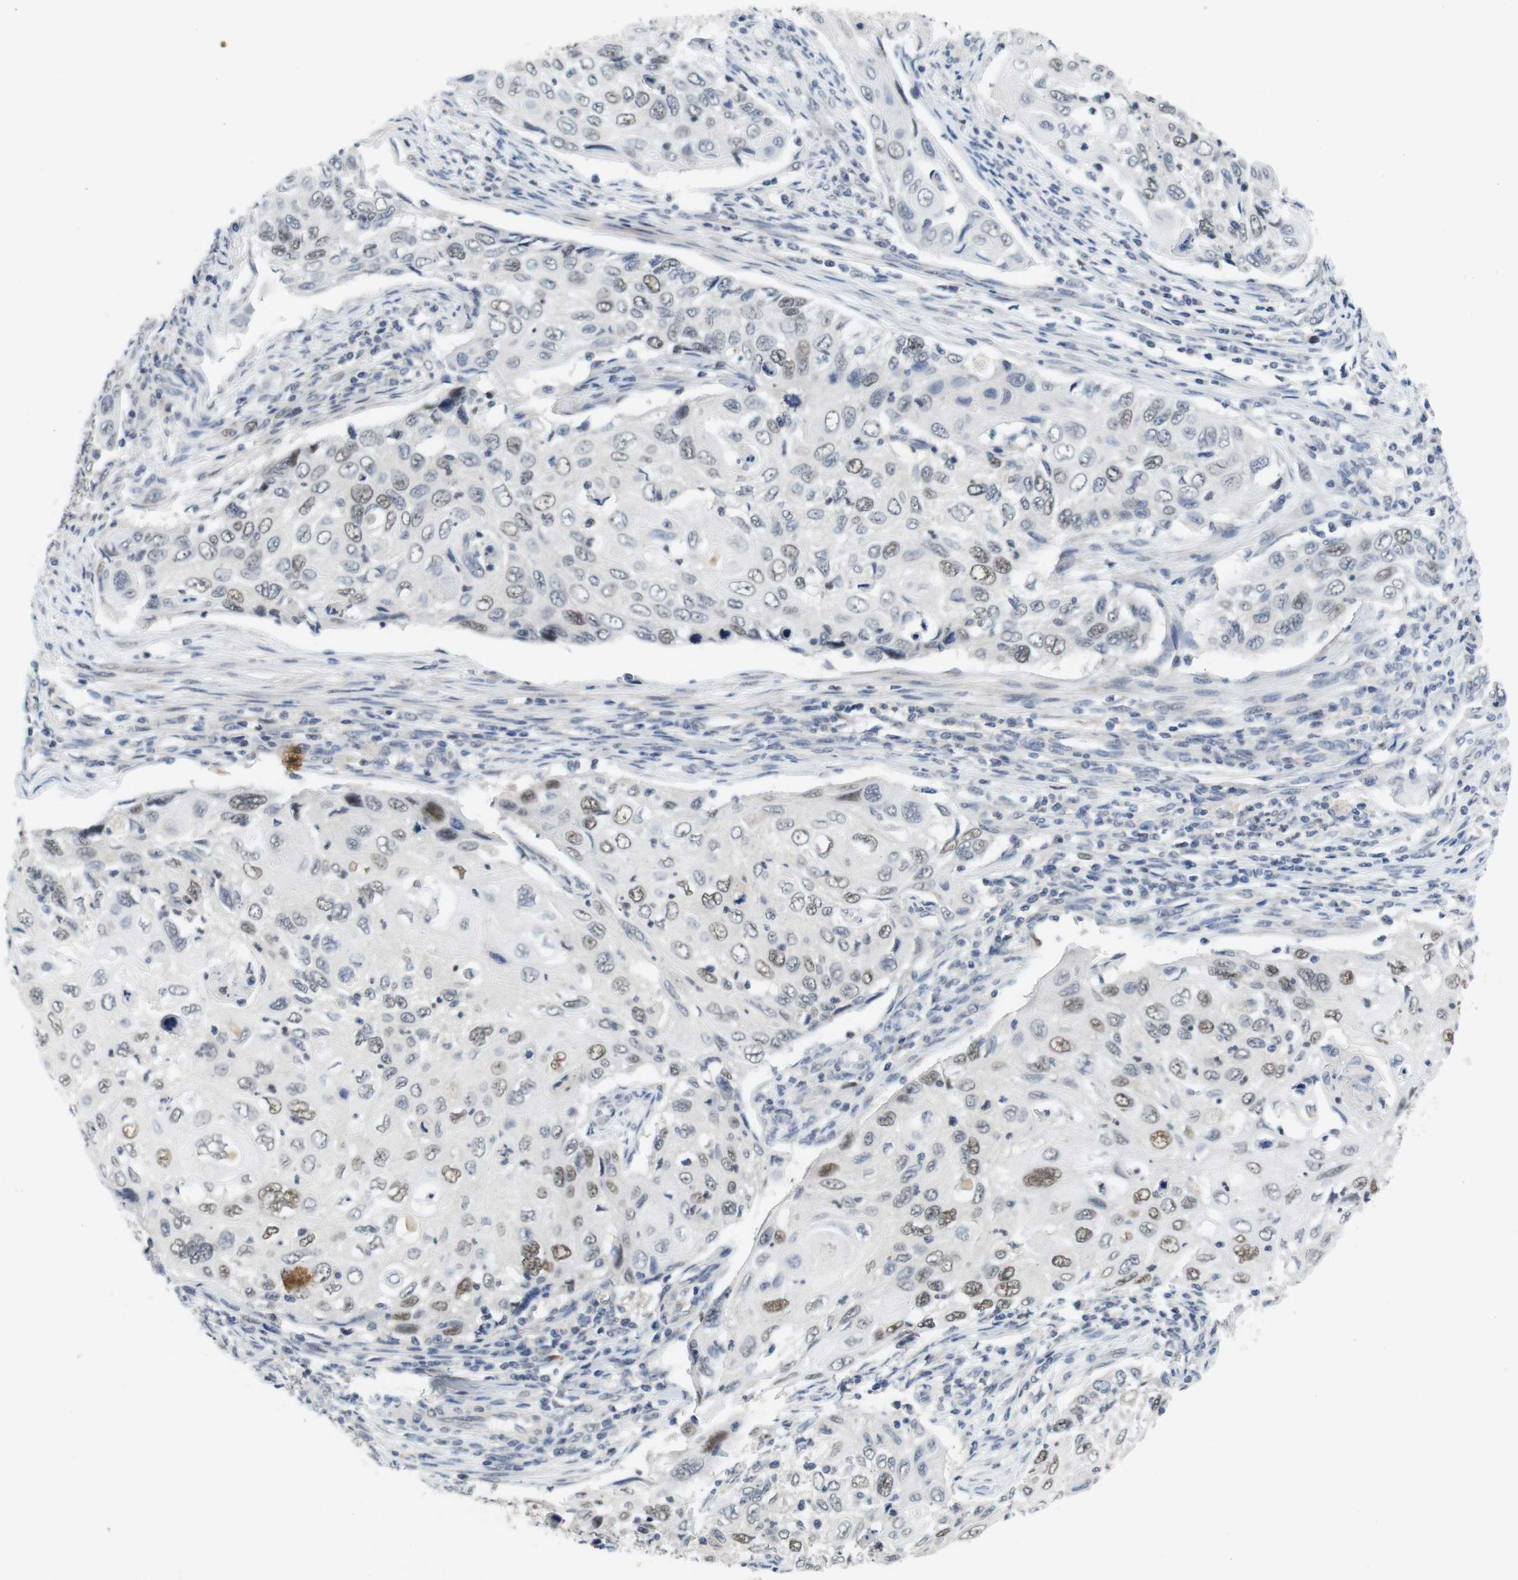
{"staining": {"intensity": "moderate", "quantity": "25%-75%", "location": "nuclear"}, "tissue": "cervical cancer", "cell_type": "Tumor cells", "image_type": "cancer", "snomed": [{"axis": "morphology", "description": "Squamous cell carcinoma, NOS"}, {"axis": "topography", "description": "Cervix"}], "caption": "Immunohistochemical staining of cervical cancer exhibits medium levels of moderate nuclear protein expression in about 25%-75% of tumor cells.", "gene": "SKP2", "patient": {"sex": "female", "age": 70}}